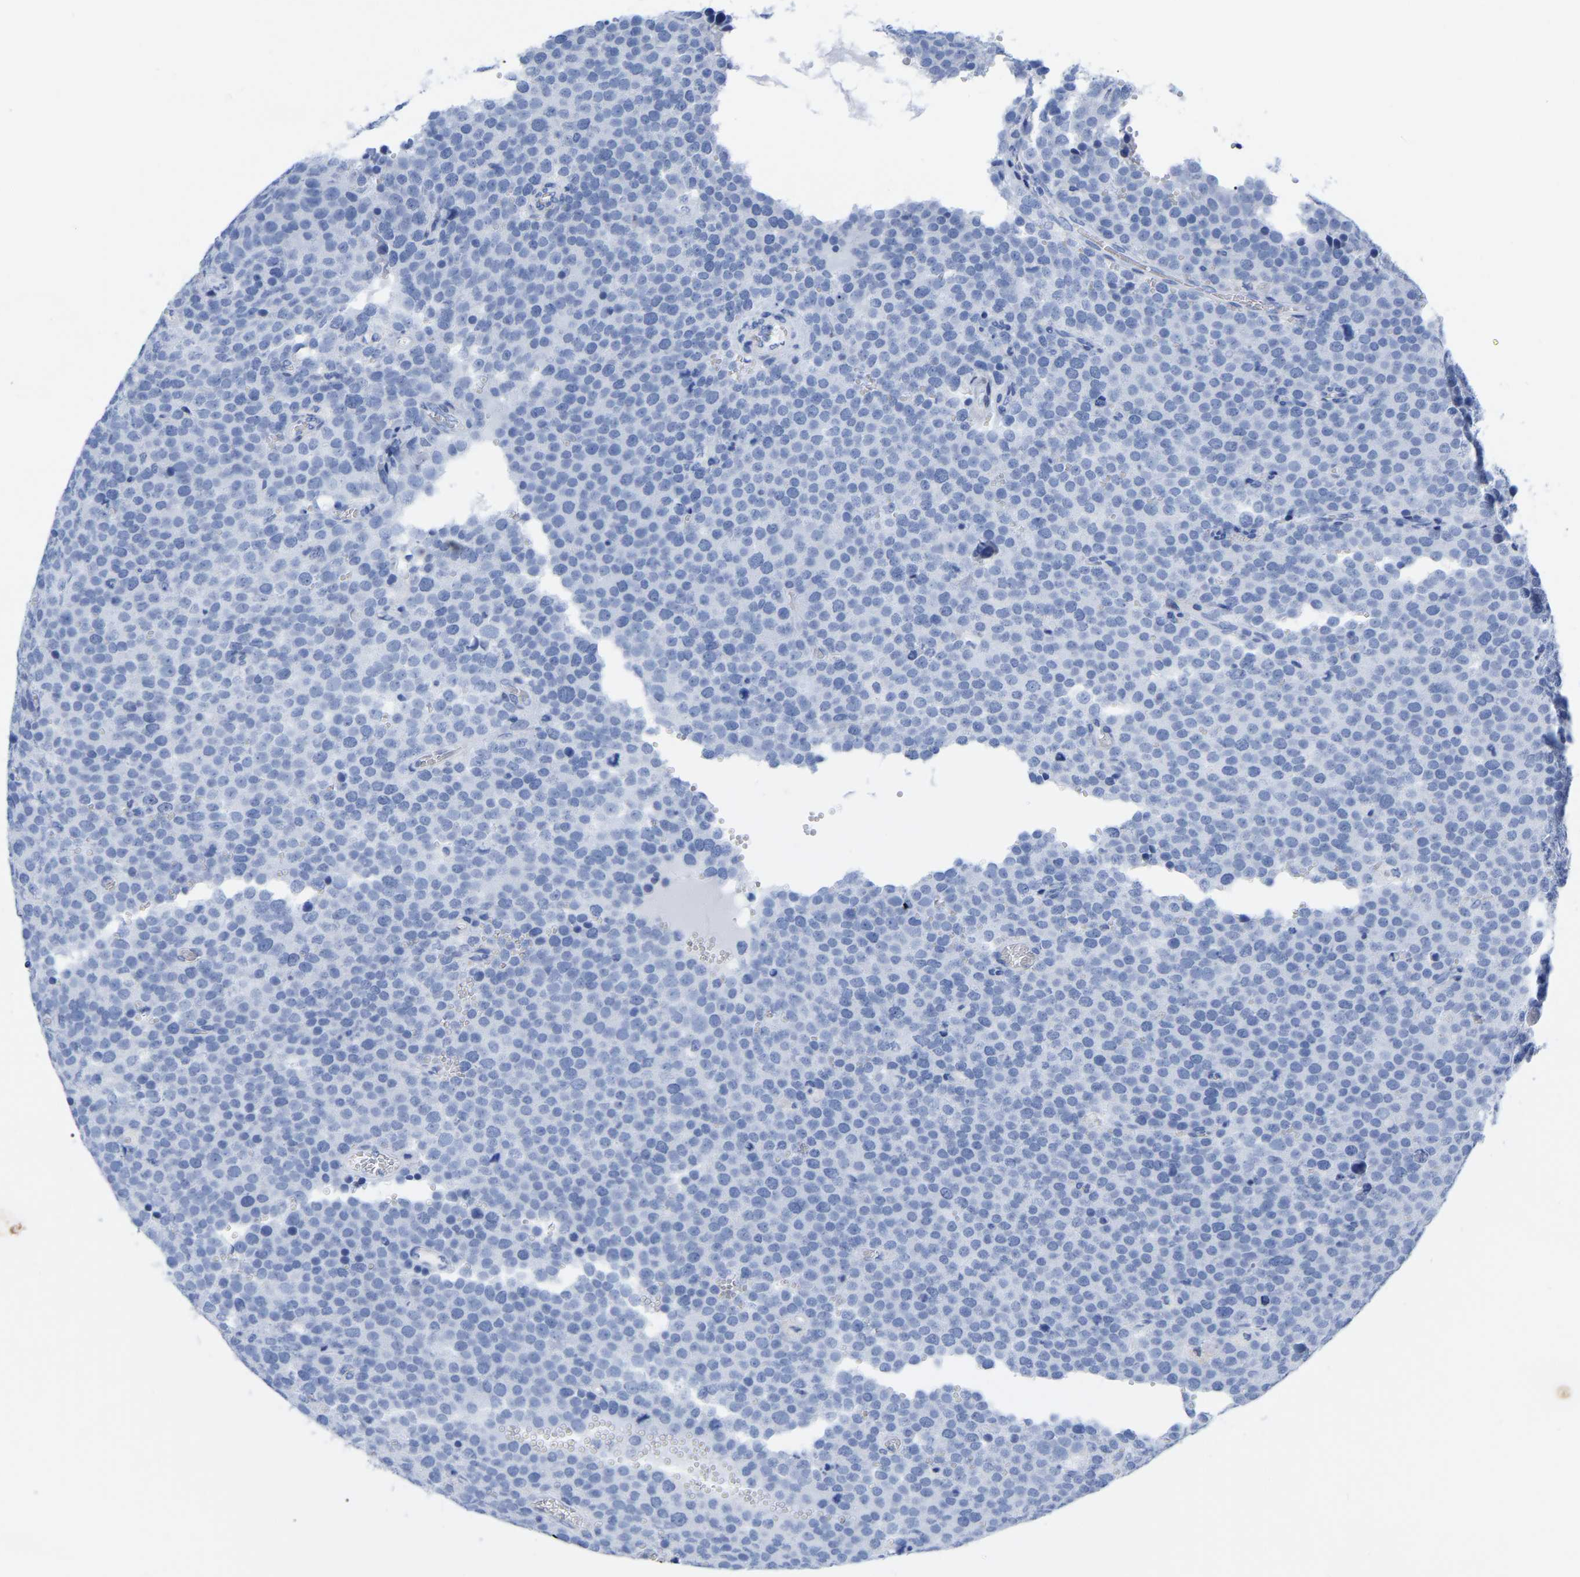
{"staining": {"intensity": "negative", "quantity": "none", "location": "none"}, "tissue": "testis cancer", "cell_type": "Tumor cells", "image_type": "cancer", "snomed": [{"axis": "morphology", "description": "Normal tissue, NOS"}, {"axis": "morphology", "description": "Seminoma, NOS"}, {"axis": "topography", "description": "Testis"}], "caption": "Seminoma (testis) stained for a protein using IHC exhibits no staining tumor cells.", "gene": "HAPLN1", "patient": {"sex": "male", "age": 71}}